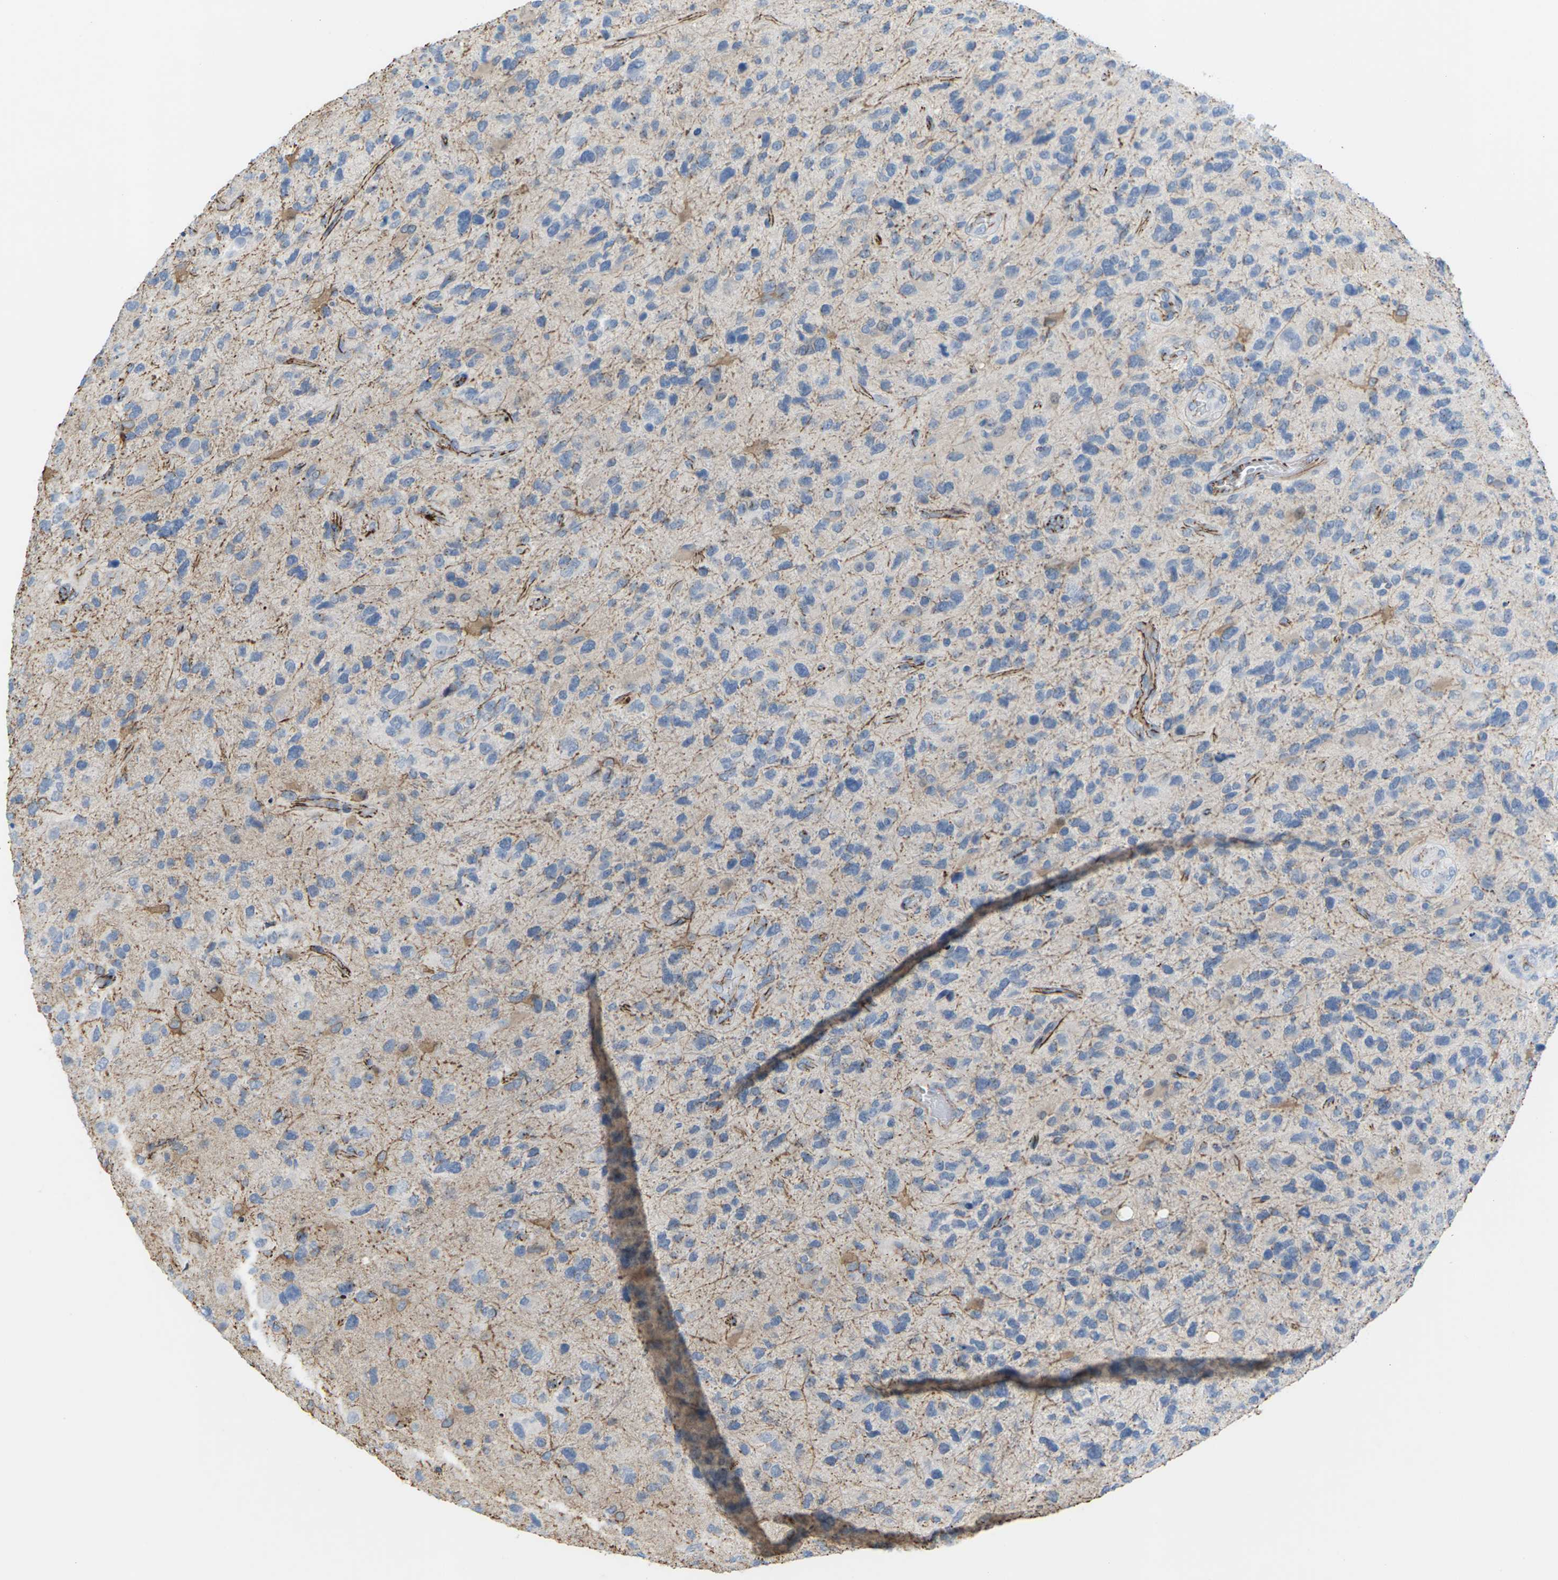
{"staining": {"intensity": "weak", "quantity": "<25%", "location": "cytoplasmic/membranous"}, "tissue": "glioma", "cell_type": "Tumor cells", "image_type": "cancer", "snomed": [{"axis": "morphology", "description": "Glioma, malignant, High grade"}, {"axis": "topography", "description": "Brain"}], "caption": "Protein analysis of glioma displays no significant expression in tumor cells.", "gene": "CLDN3", "patient": {"sex": "female", "age": 58}}